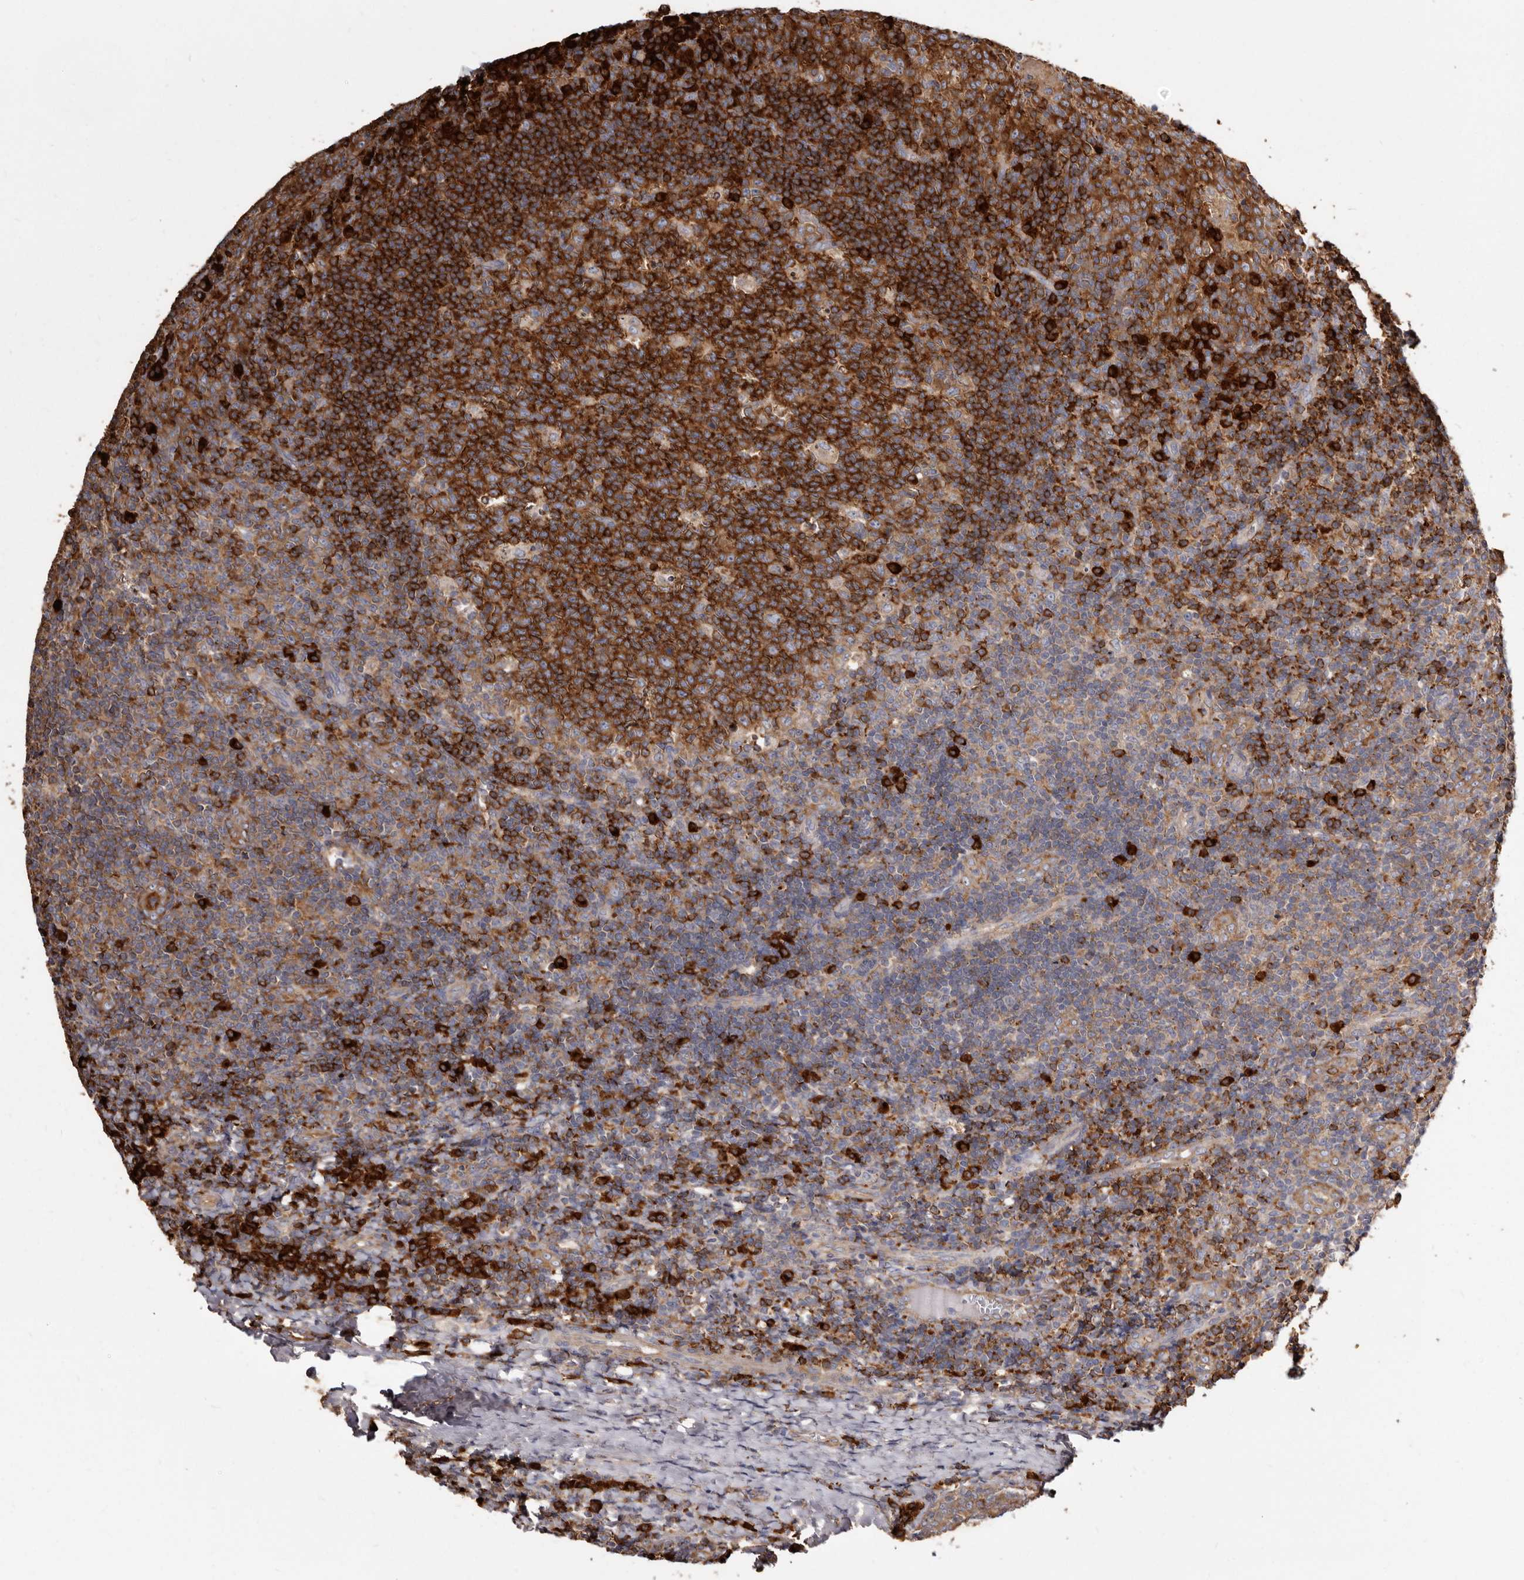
{"staining": {"intensity": "strong", "quantity": ">75%", "location": "cytoplasmic/membranous"}, "tissue": "tonsil", "cell_type": "Germinal center cells", "image_type": "normal", "snomed": [{"axis": "morphology", "description": "Normal tissue, NOS"}, {"axis": "topography", "description": "Tonsil"}], "caption": "Tonsil stained with IHC reveals strong cytoplasmic/membranous positivity in approximately >75% of germinal center cells.", "gene": "TPD52", "patient": {"sex": "female", "age": 19}}